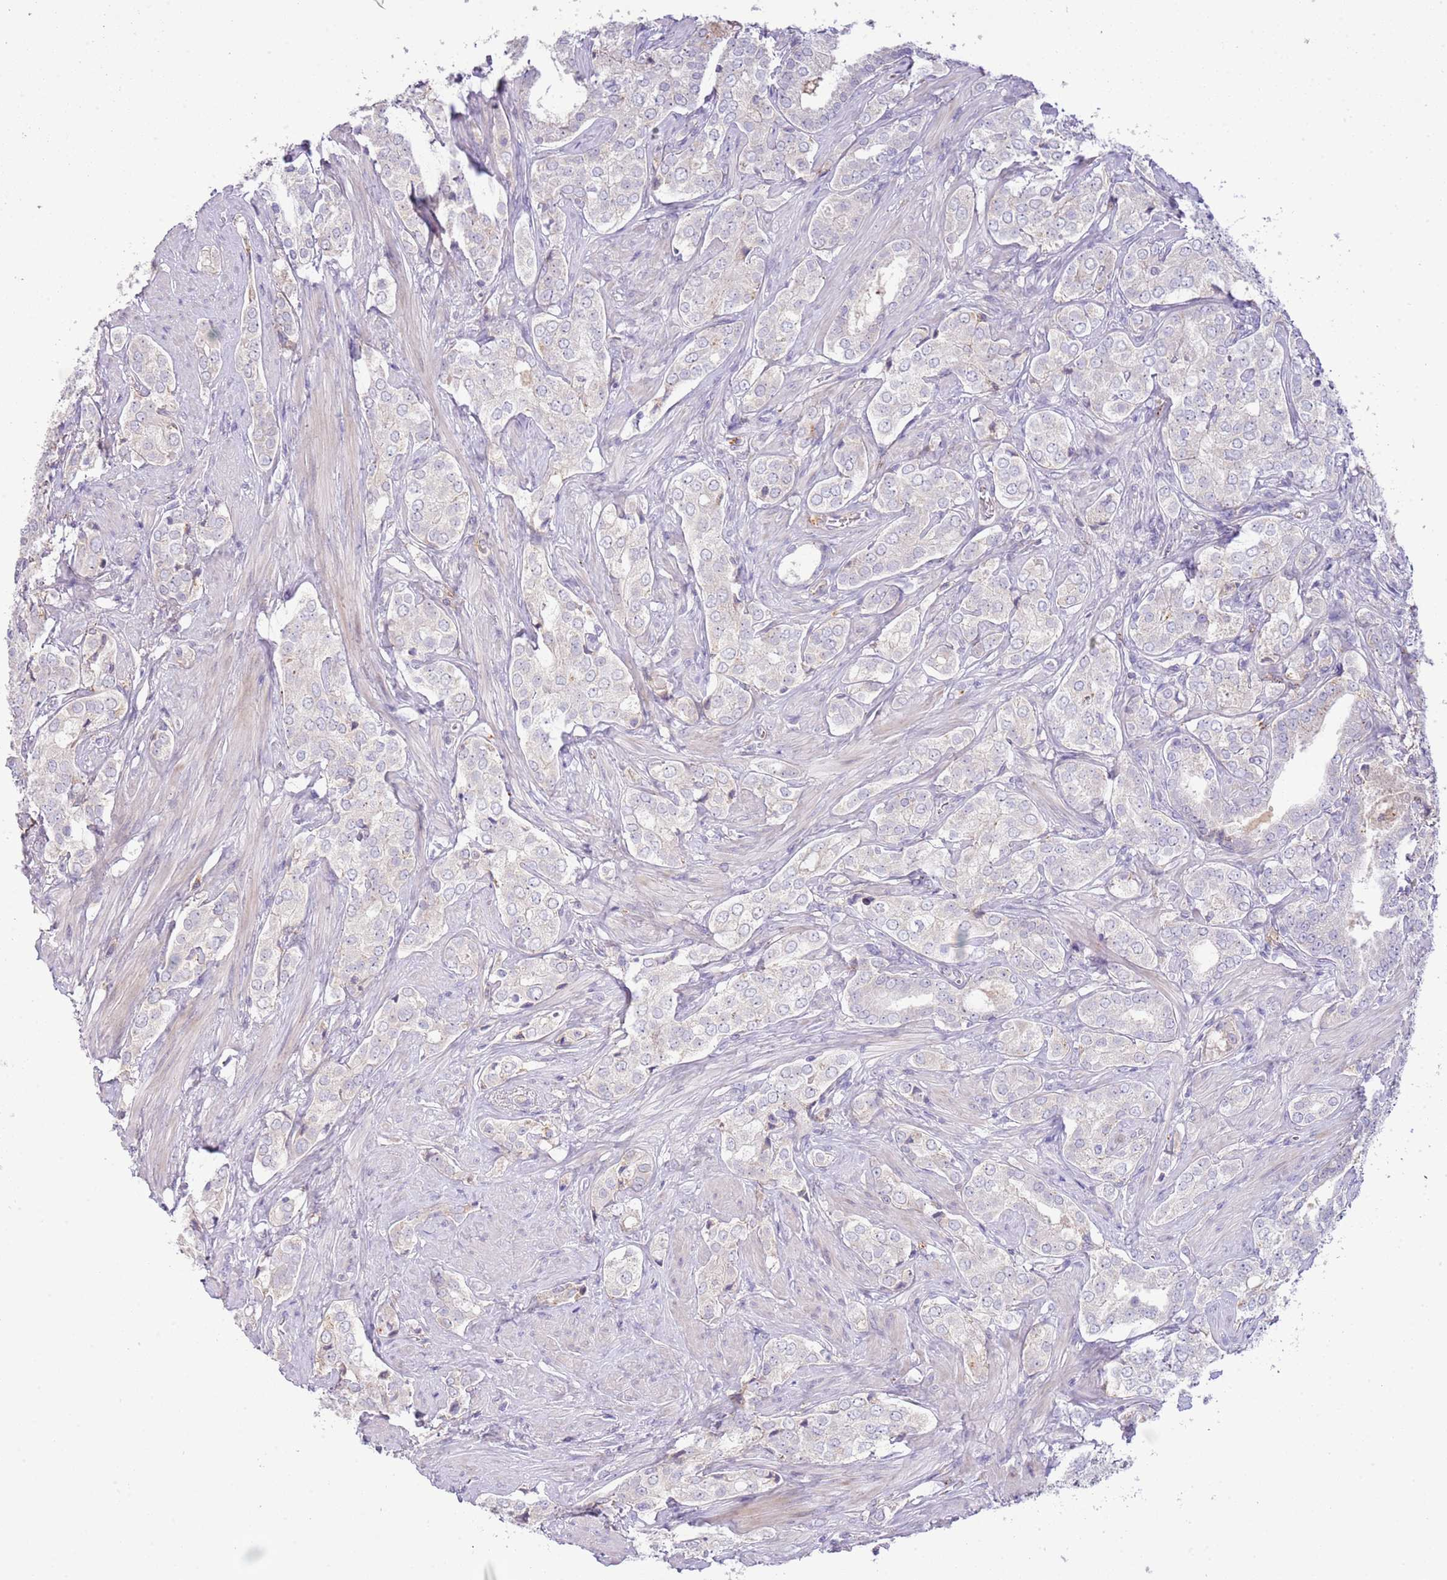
{"staining": {"intensity": "moderate", "quantity": "<25%", "location": "cytoplasmic/membranous"}, "tissue": "prostate cancer", "cell_type": "Tumor cells", "image_type": "cancer", "snomed": [{"axis": "morphology", "description": "Adenocarcinoma, High grade"}, {"axis": "topography", "description": "Prostate"}], "caption": "Moderate cytoplasmic/membranous staining for a protein is appreciated in approximately <25% of tumor cells of prostate high-grade adenocarcinoma using immunohistochemistry (IHC).", "gene": "ABHD17A", "patient": {"sex": "male", "age": 71}}